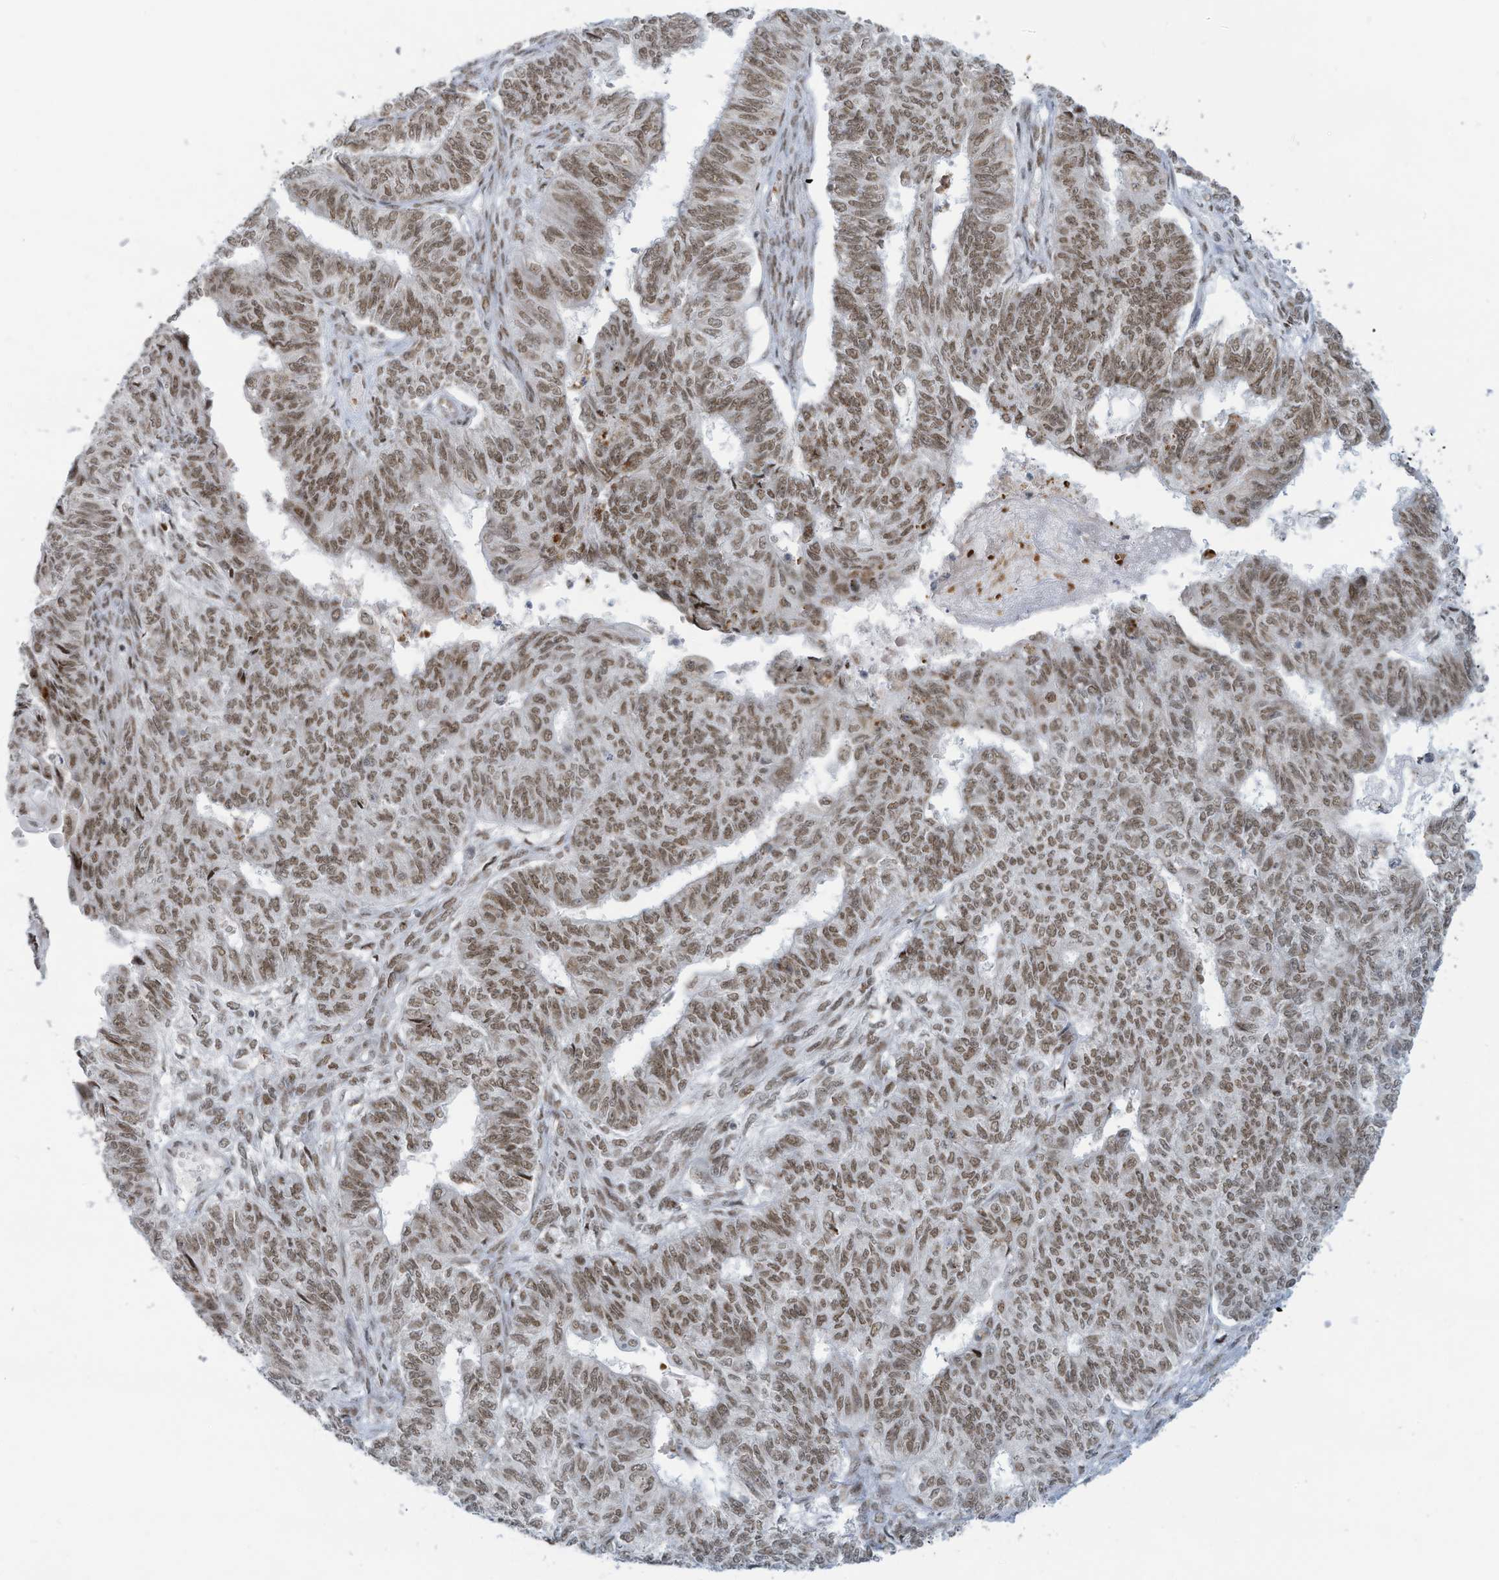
{"staining": {"intensity": "moderate", "quantity": ">75%", "location": "nuclear"}, "tissue": "endometrial cancer", "cell_type": "Tumor cells", "image_type": "cancer", "snomed": [{"axis": "morphology", "description": "Adenocarcinoma, NOS"}, {"axis": "topography", "description": "Endometrium"}], "caption": "IHC micrograph of neoplastic tissue: human adenocarcinoma (endometrial) stained using immunohistochemistry (IHC) demonstrates medium levels of moderate protein expression localized specifically in the nuclear of tumor cells, appearing as a nuclear brown color.", "gene": "ECT2L", "patient": {"sex": "female", "age": 32}}